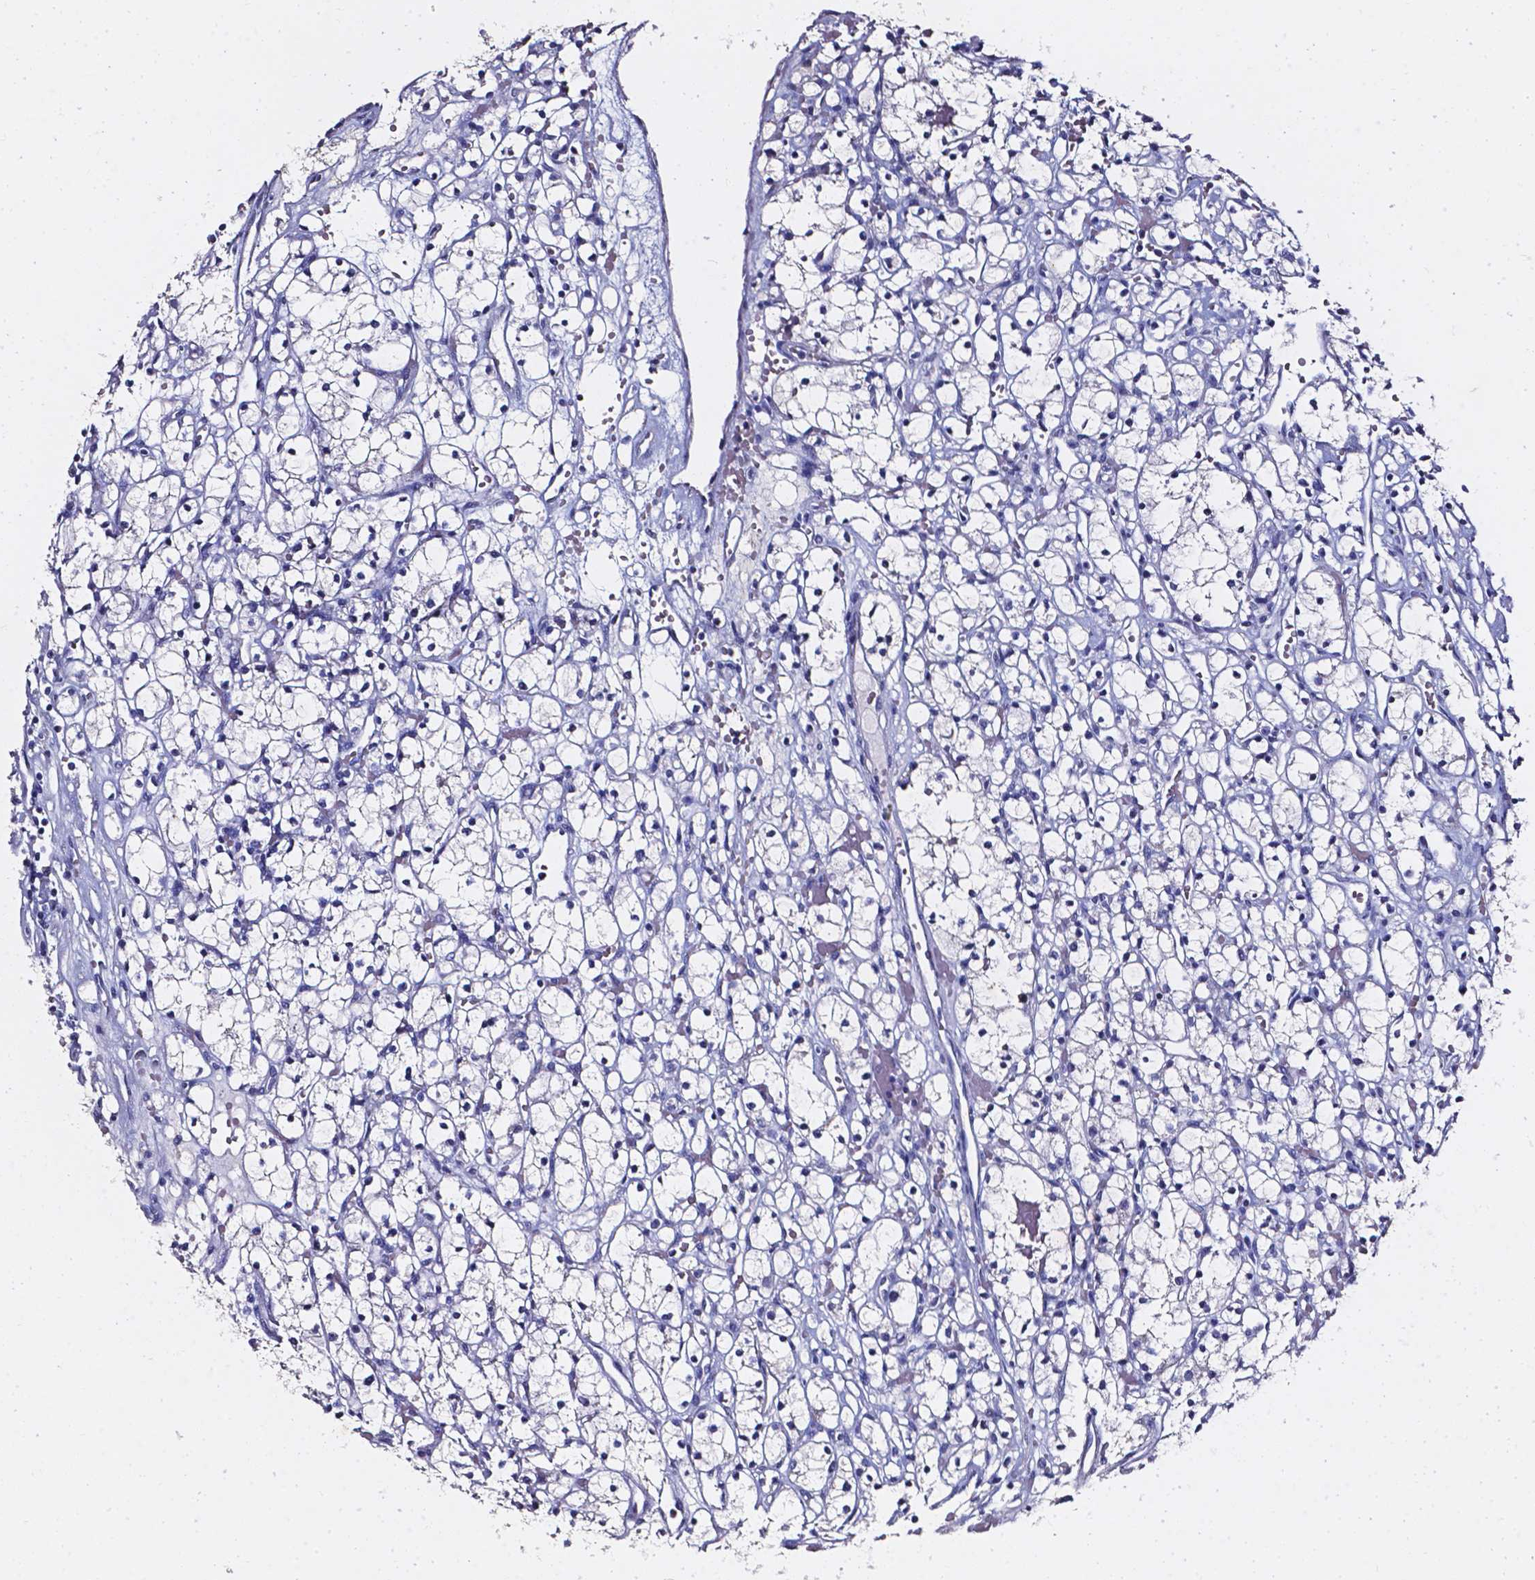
{"staining": {"intensity": "negative", "quantity": "none", "location": "none"}, "tissue": "renal cancer", "cell_type": "Tumor cells", "image_type": "cancer", "snomed": [{"axis": "morphology", "description": "Adenocarcinoma, NOS"}, {"axis": "topography", "description": "Kidney"}], "caption": "Protein analysis of adenocarcinoma (renal) shows no significant positivity in tumor cells.", "gene": "AKR1B10", "patient": {"sex": "female", "age": 59}}